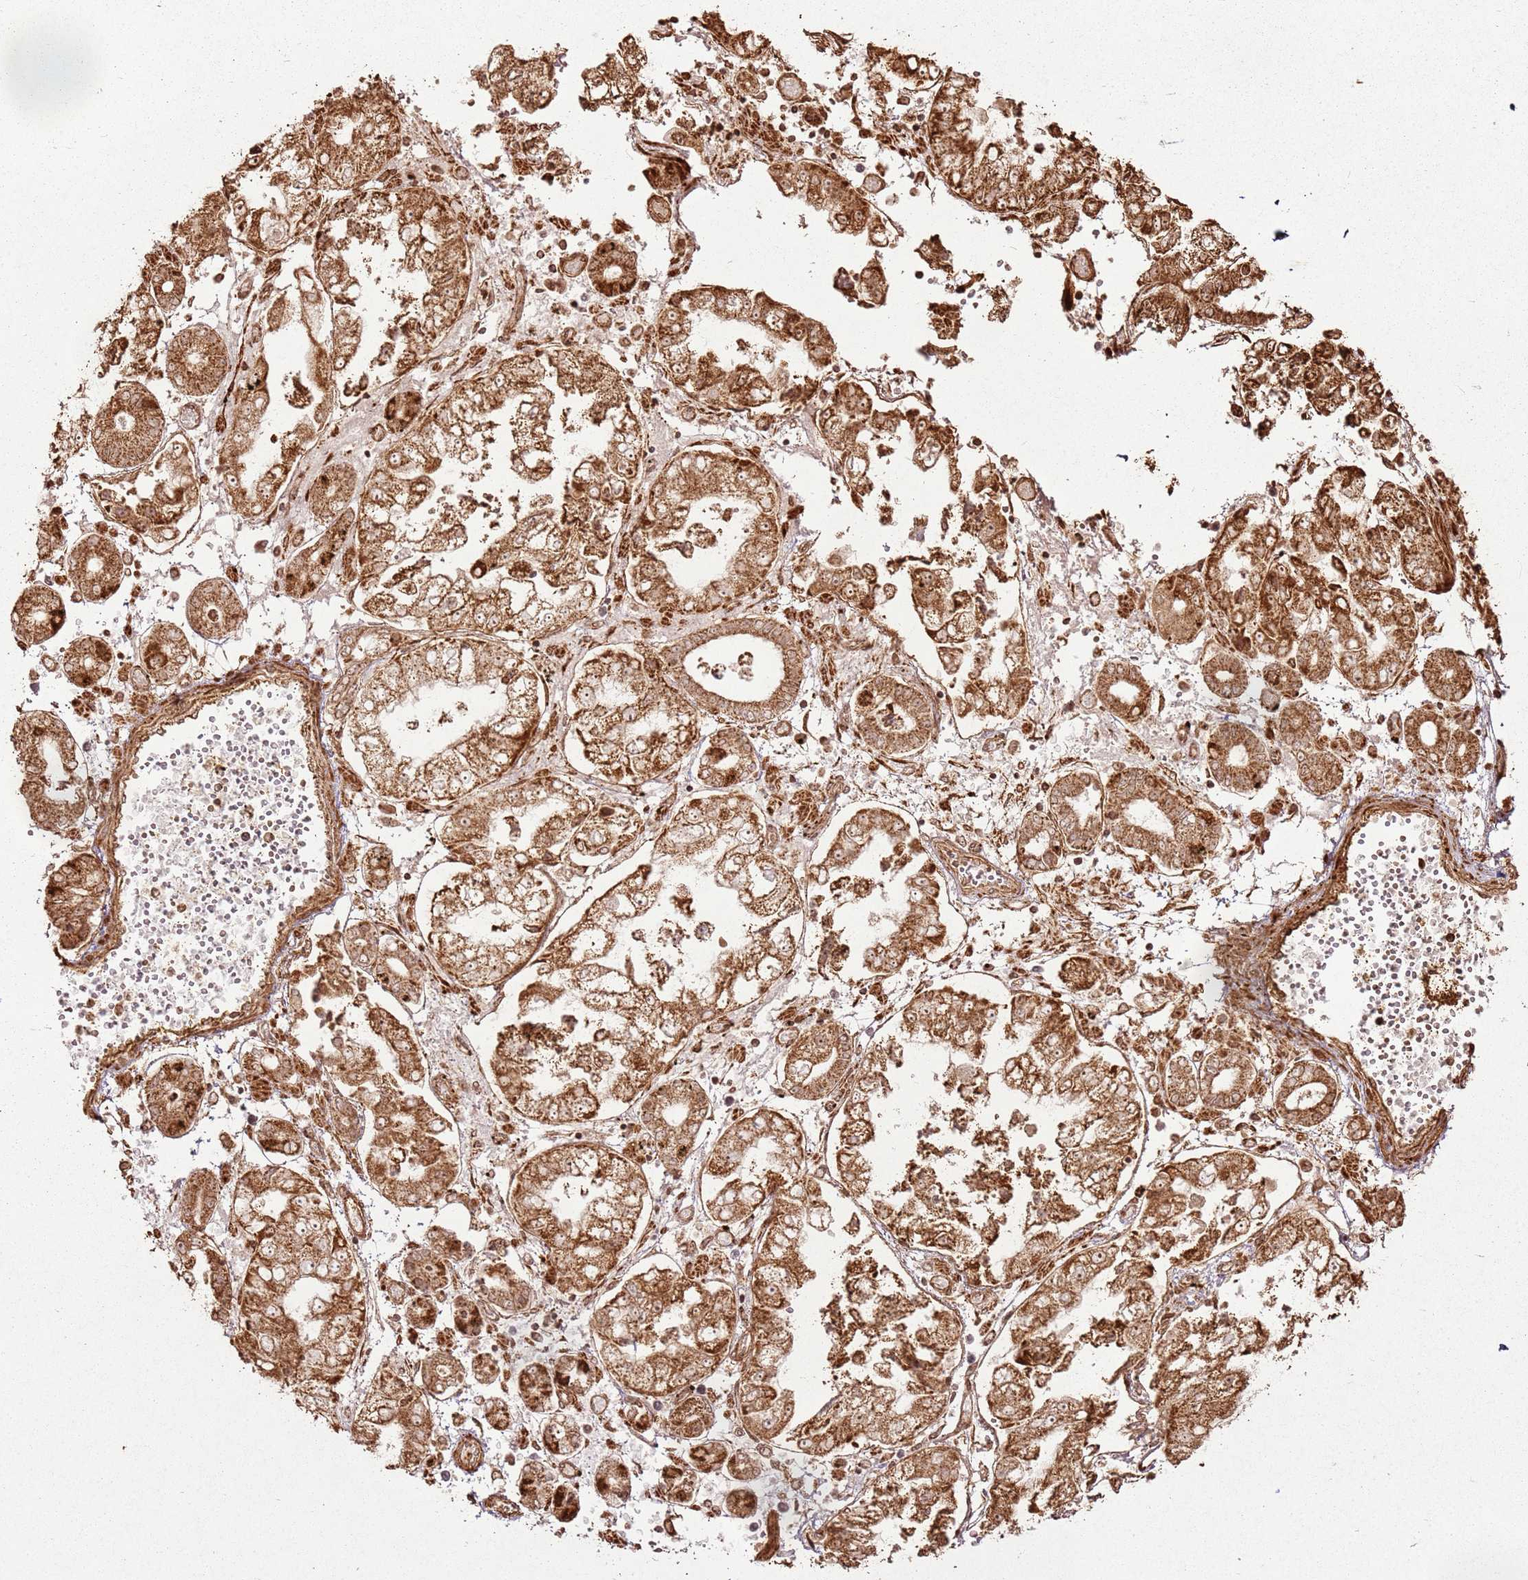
{"staining": {"intensity": "strong", "quantity": ">75%", "location": "cytoplasmic/membranous"}, "tissue": "stomach cancer", "cell_type": "Tumor cells", "image_type": "cancer", "snomed": [{"axis": "morphology", "description": "Adenocarcinoma, NOS"}, {"axis": "topography", "description": "Stomach"}], "caption": "Immunohistochemistry (DAB (3,3'-diaminobenzidine)) staining of human stomach cancer shows strong cytoplasmic/membranous protein expression in approximately >75% of tumor cells.", "gene": "MRPS6", "patient": {"sex": "male", "age": 76}}